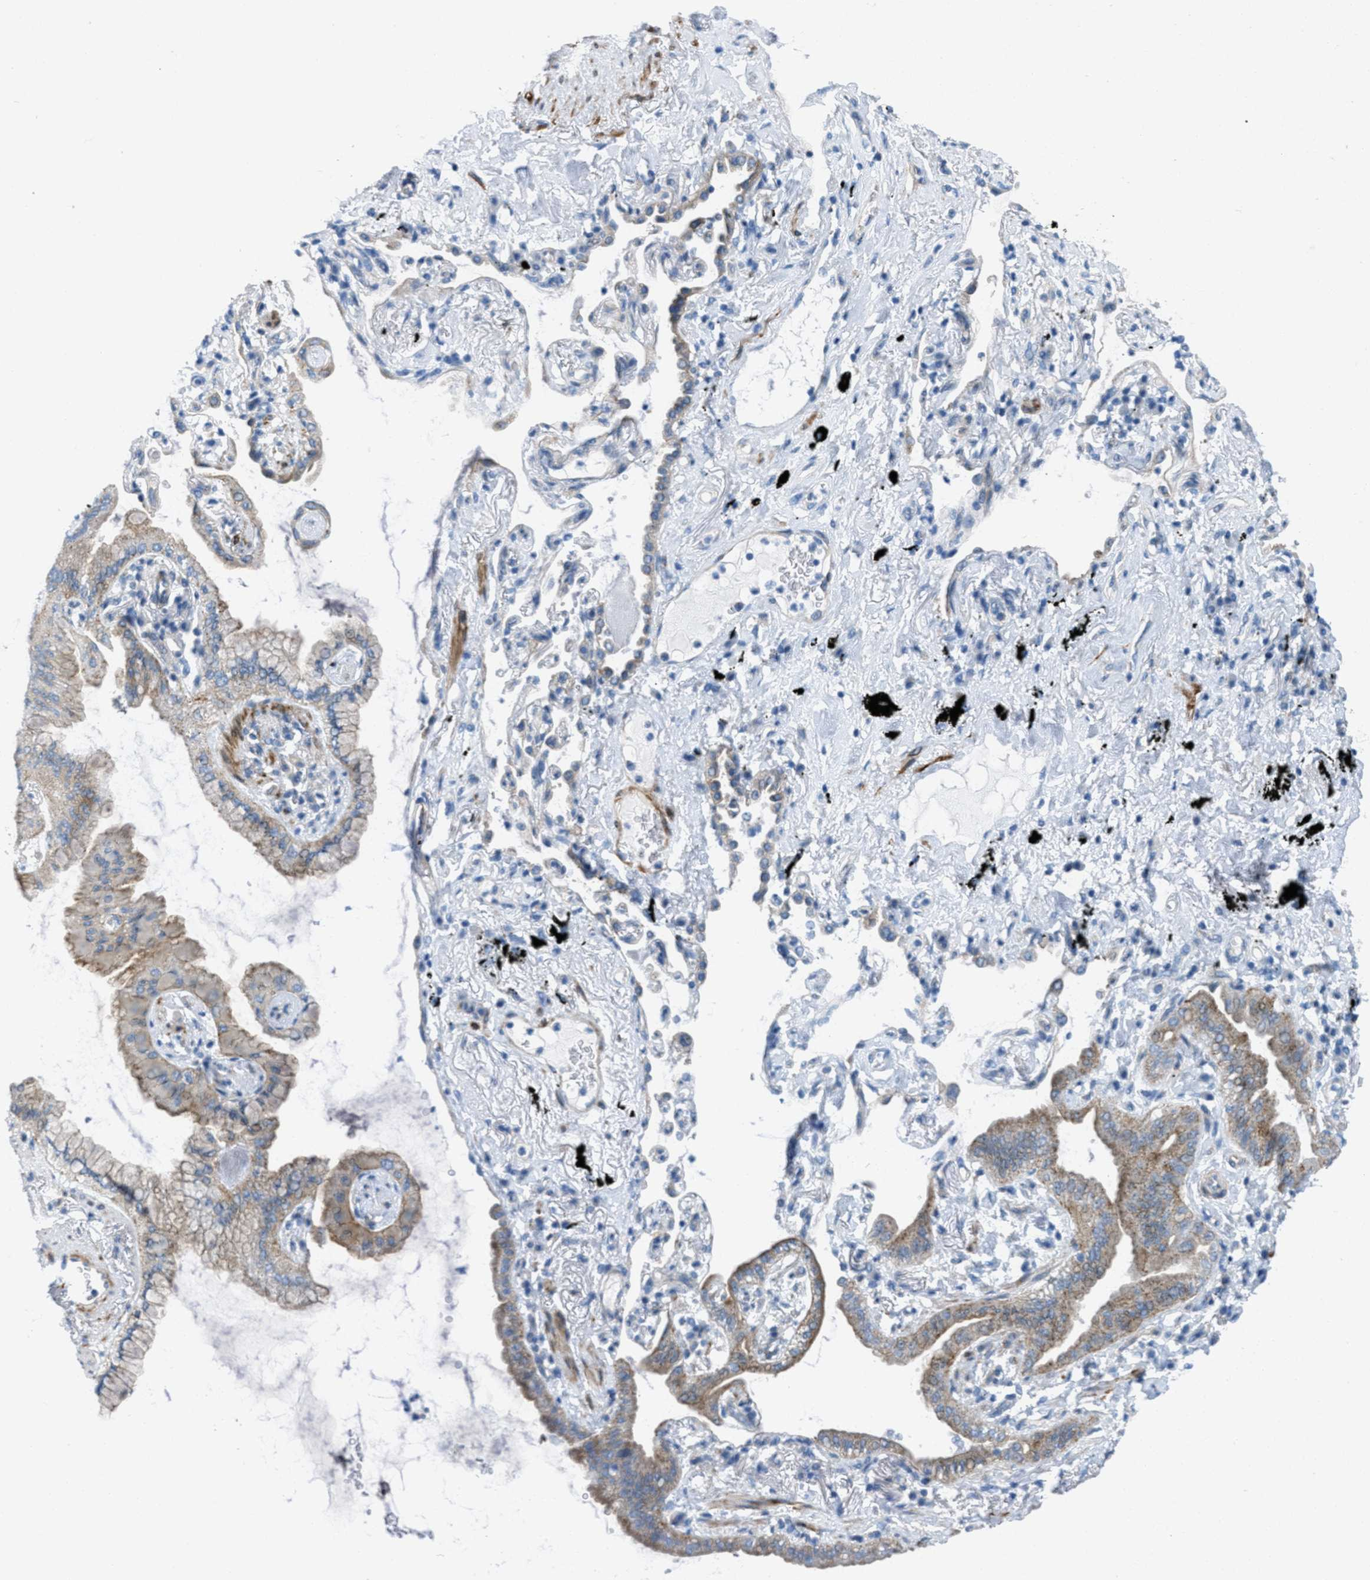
{"staining": {"intensity": "moderate", "quantity": ">75%", "location": "cytoplasmic/membranous"}, "tissue": "lung cancer", "cell_type": "Tumor cells", "image_type": "cancer", "snomed": [{"axis": "morphology", "description": "Normal tissue, NOS"}, {"axis": "morphology", "description": "Adenocarcinoma, NOS"}, {"axis": "topography", "description": "Bronchus"}, {"axis": "topography", "description": "Lung"}], "caption": "Lung cancer stained for a protein (brown) exhibits moderate cytoplasmic/membranous positive positivity in approximately >75% of tumor cells.", "gene": "MFSD13A", "patient": {"sex": "female", "age": 70}}